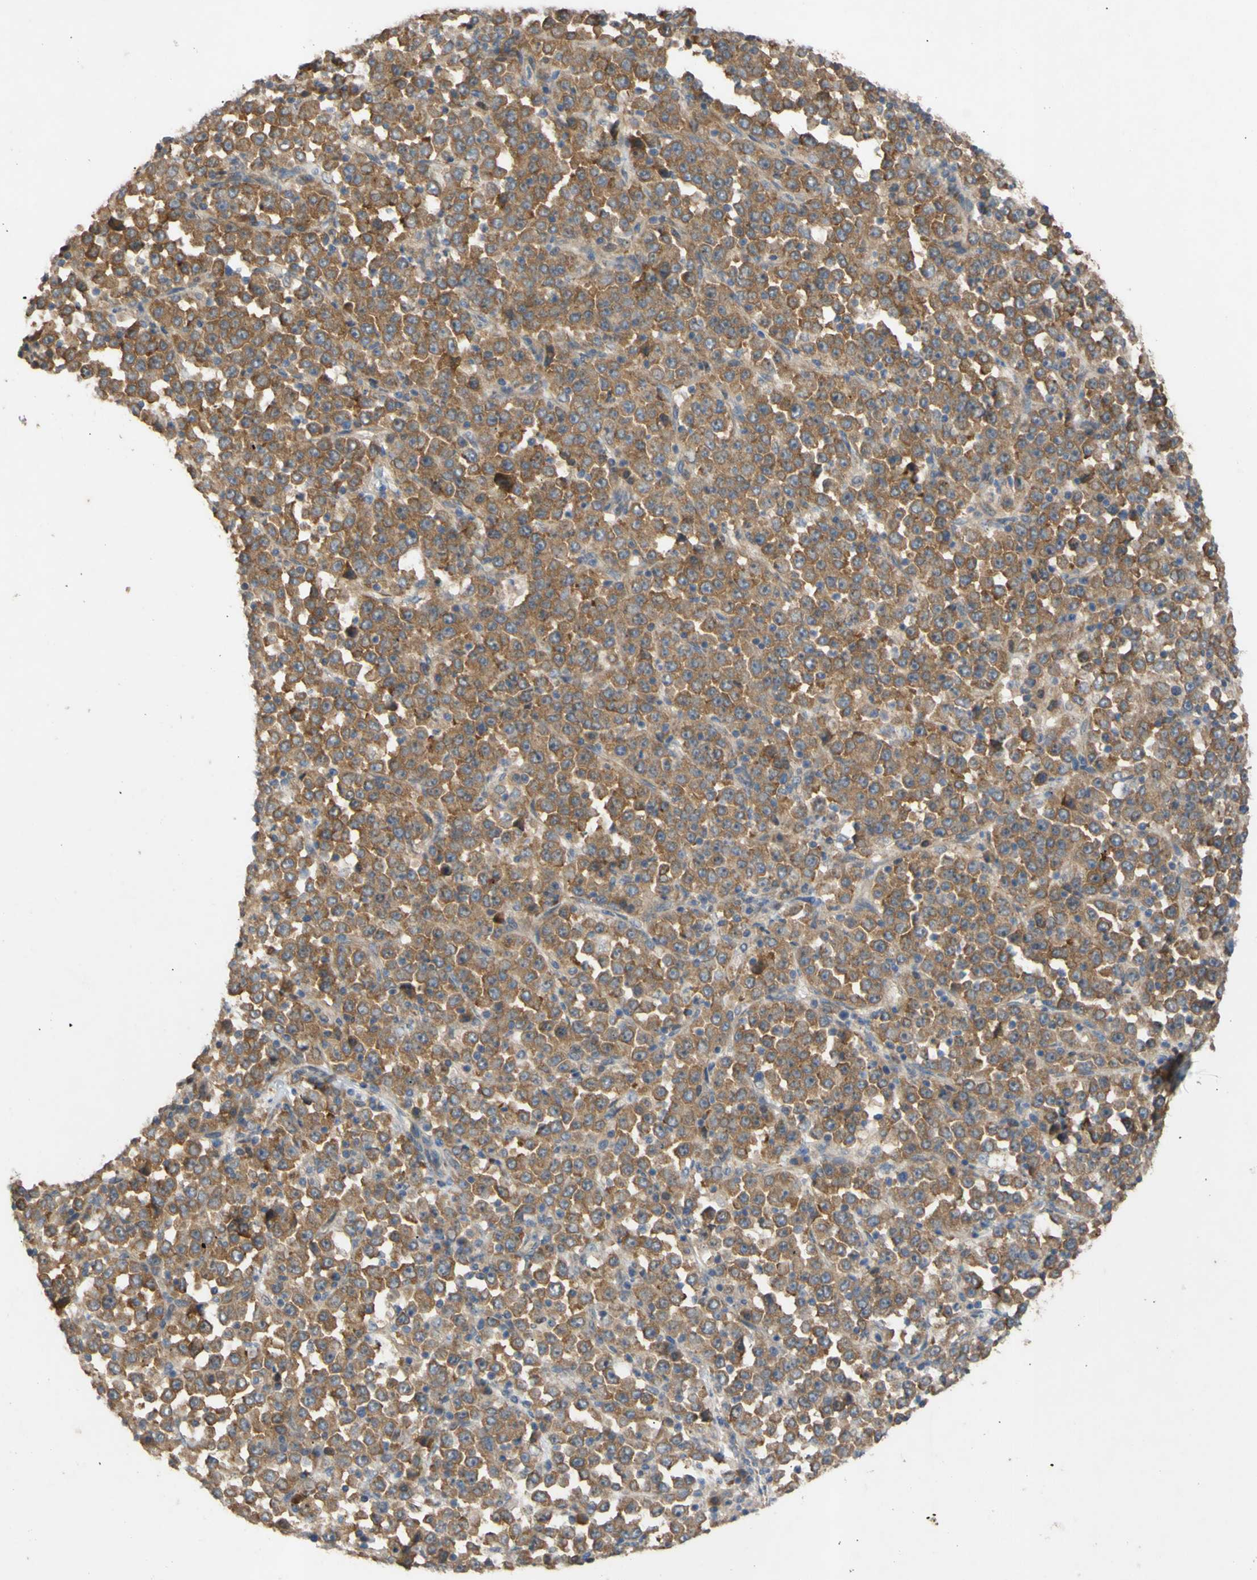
{"staining": {"intensity": "moderate", "quantity": ">75%", "location": "cytoplasmic/membranous"}, "tissue": "stomach cancer", "cell_type": "Tumor cells", "image_type": "cancer", "snomed": [{"axis": "morphology", "description": "Normal tissue, NOS"}, {"axis": "morphology", "description": "Adenocarcinoma, NOS"}, {"axis": "topography", "description": "Stomach, upper"}, {"axis": "topography", "description": "Stomach"}], "caption": "Tumor cells demonstrate moderate cytoplasmic/membranous positivity in about >75% of cells in stomach cancer (adenocarcinoma).", "gene": "EIF2S3", "patient": {"sex": "male", "age": 59}}